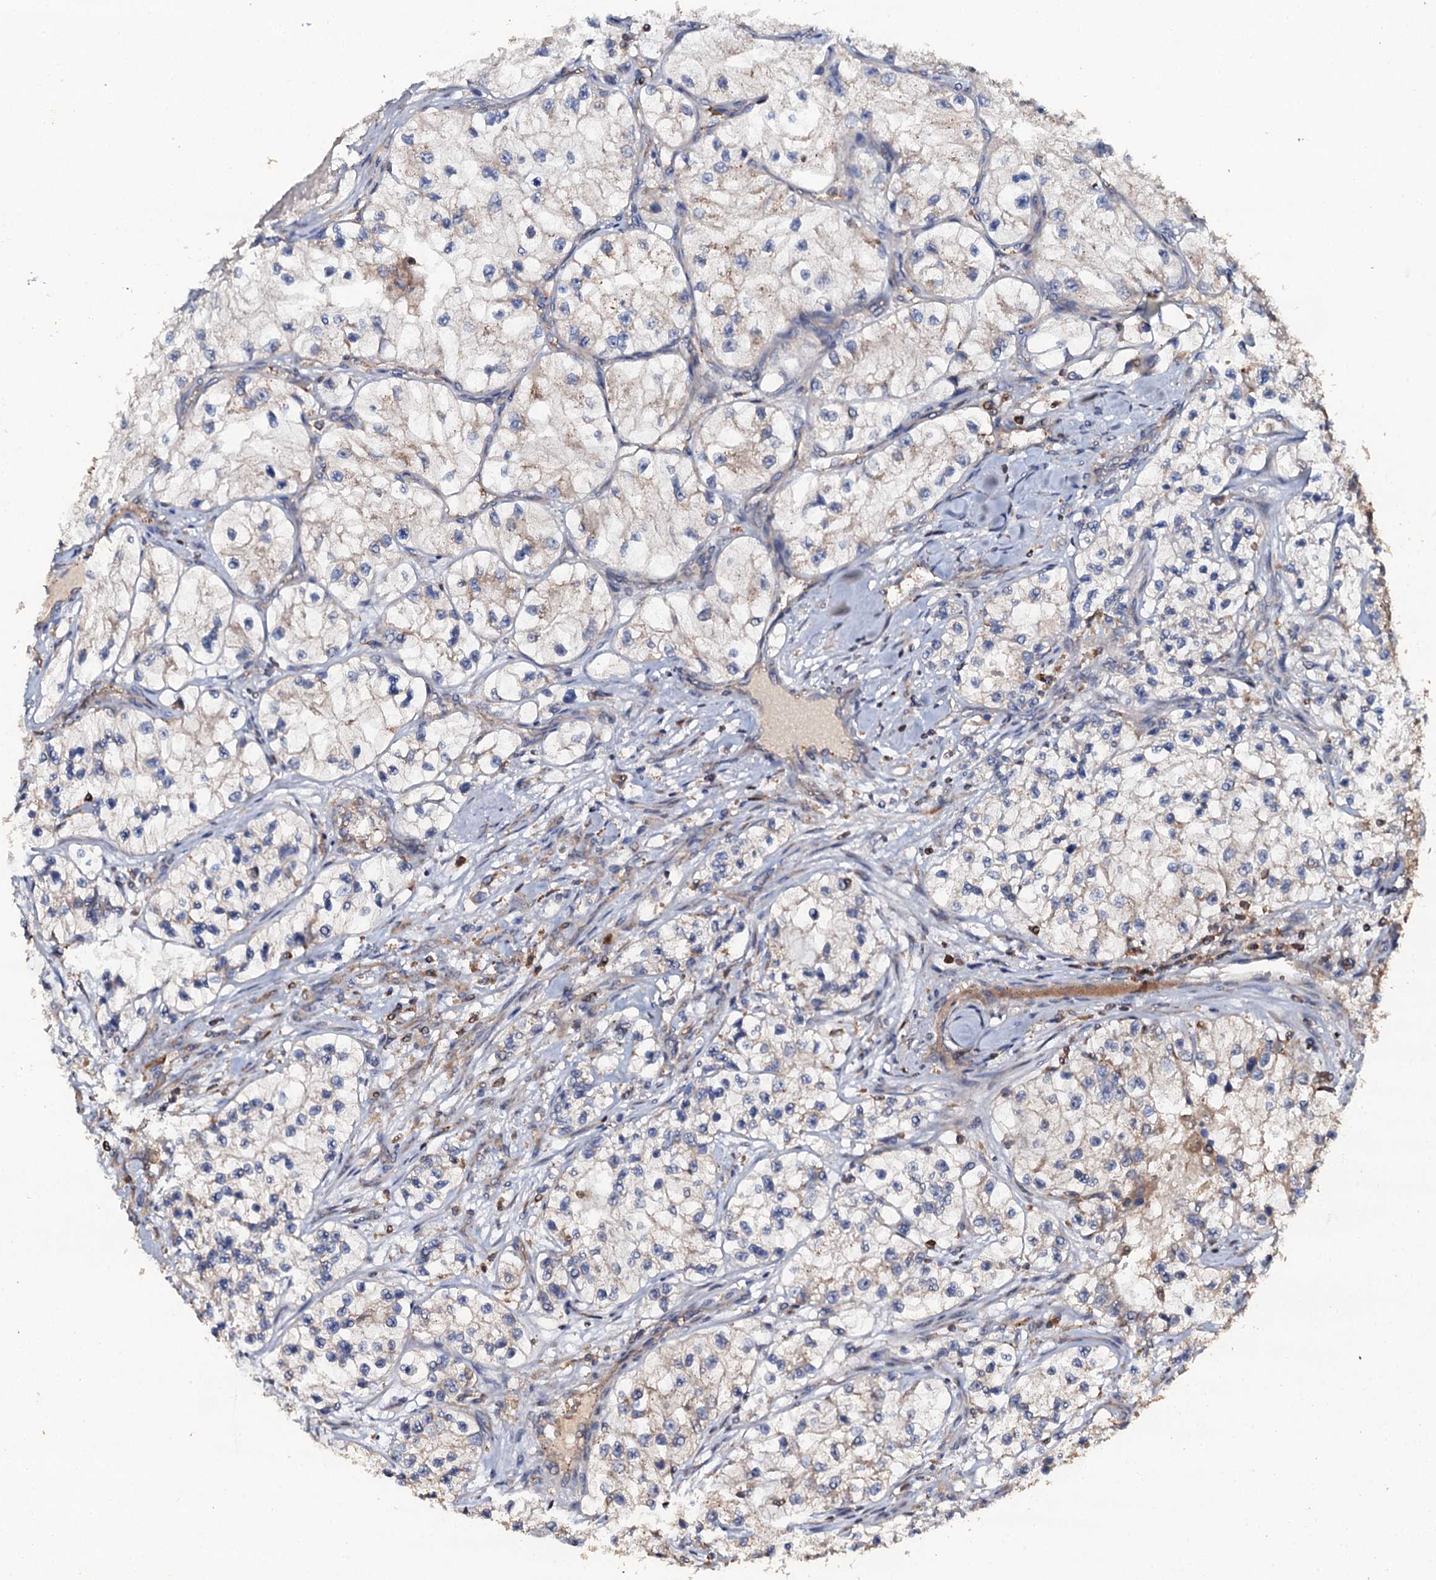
{"staining": {"intensity": "weak", "quantity": "<25%", "location": "cytoplasmic/membranous"}, "tissue": "renal cancer", "cell_type": "Tumor cells", "image_type": "cancer", "snomed": [{"axis": "morphology", "description": "Adenocarcinoma, NOS"}, {"axis": "topography", "description": "Kidney"}], "caption": "This is an immunohistochemistry photomicrograph of adenocarcinoma (renal). There is no positivity in tumor cells.", "gene": "GRK2", "patient": {"sex": "female", "age": 57}}